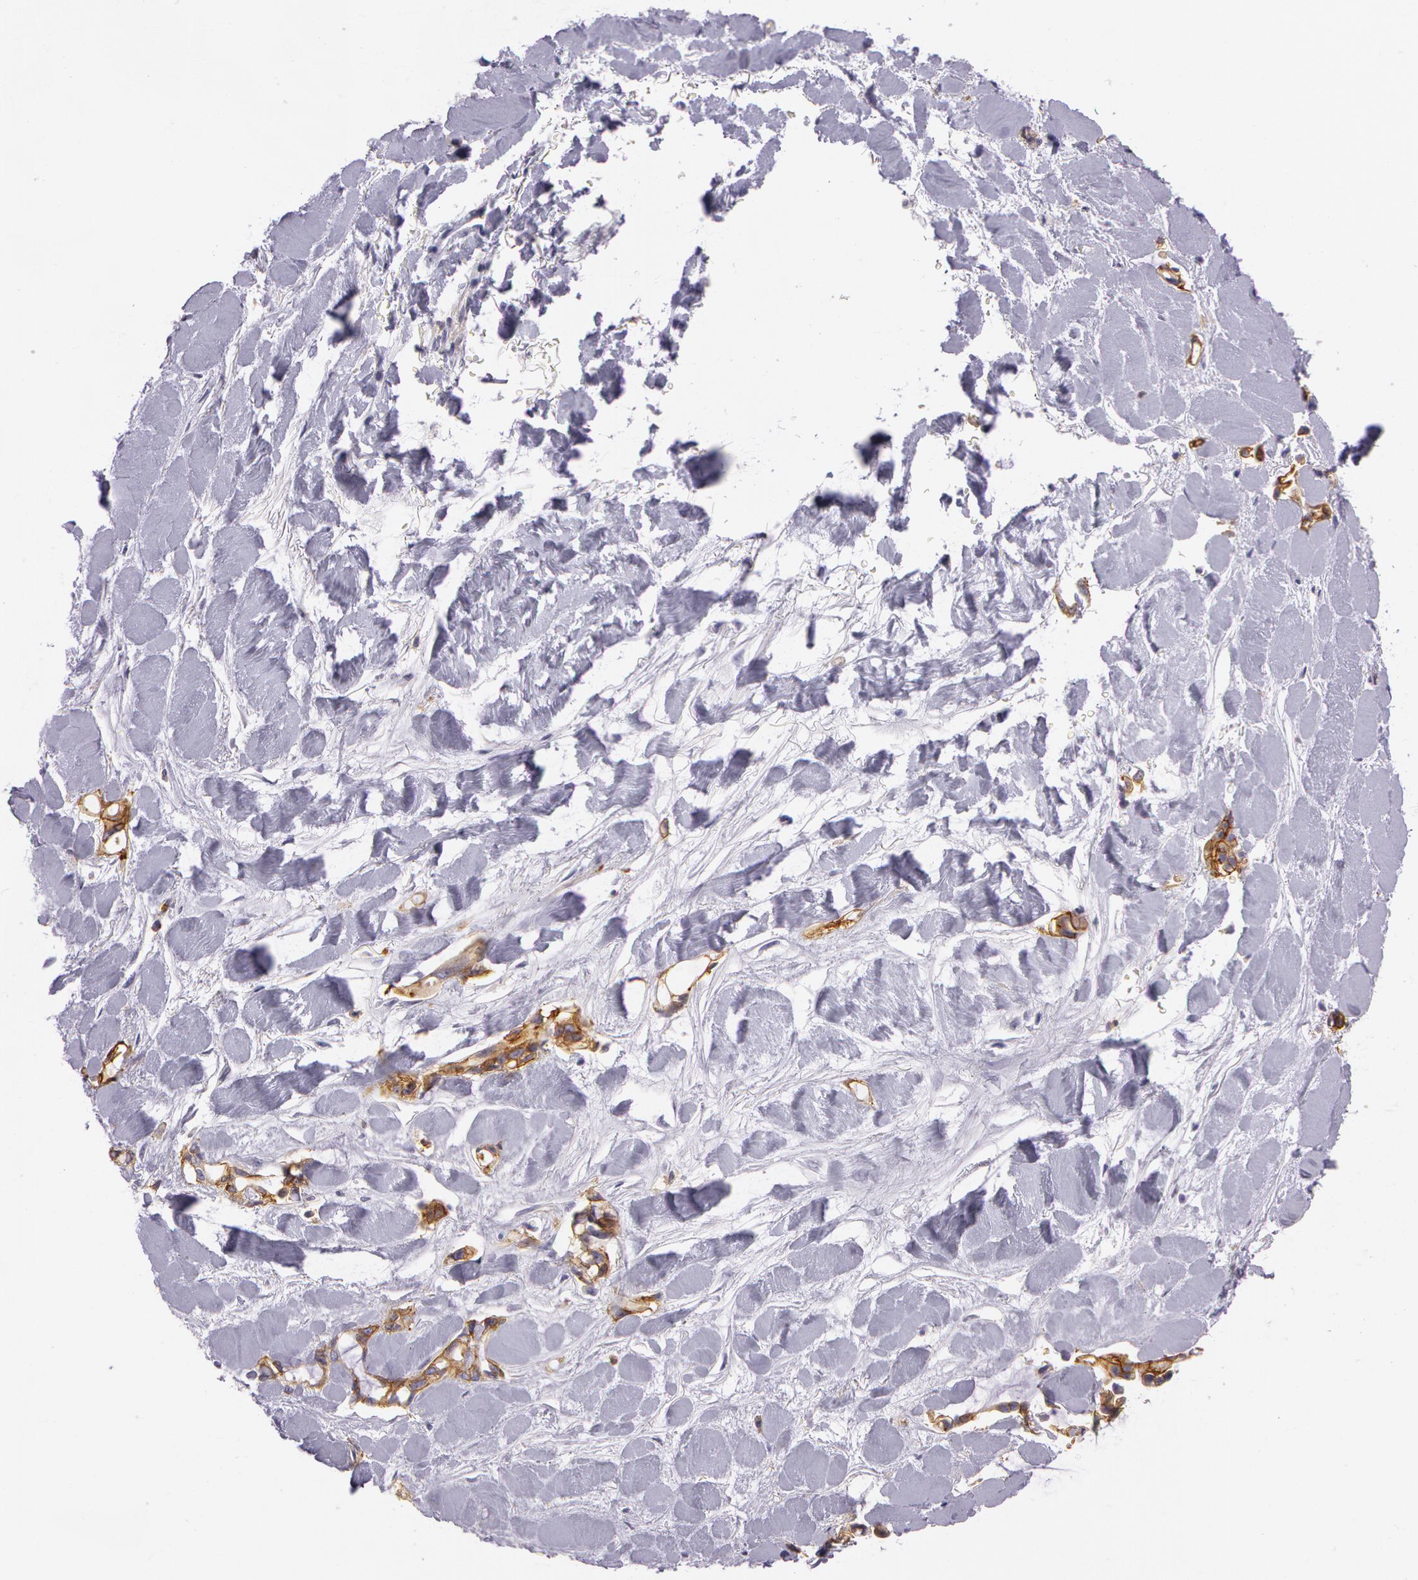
{"staining": {"intensity": "moderate", "quantity": "25%-75%", "location": "cytoplasmic/membranous"}, "tissue": "pancreatic cancer", "cell_type": "Tumor cells", "image_type": "cancer", "snomed": [{"axis": "morphology", "description": "Adenocarcinoma, NOS"}, {"axis": "topography", "description": "Pancreas"}], "caption": "Immunohistochemistry of pancreatic adenocarcinoma reveals medium levels of moderate cytoplasmic/membranous positivity in approximately 25%-75% of tumor cells. The protein of interest is stained brown, and the nuclei are stained in blue (DAB (3,3'-diaminobenzidine) IHC with brightfield microscopy, high magnification).", "gene": "LY75", "patient": {"sex": "female", "age": 70}}